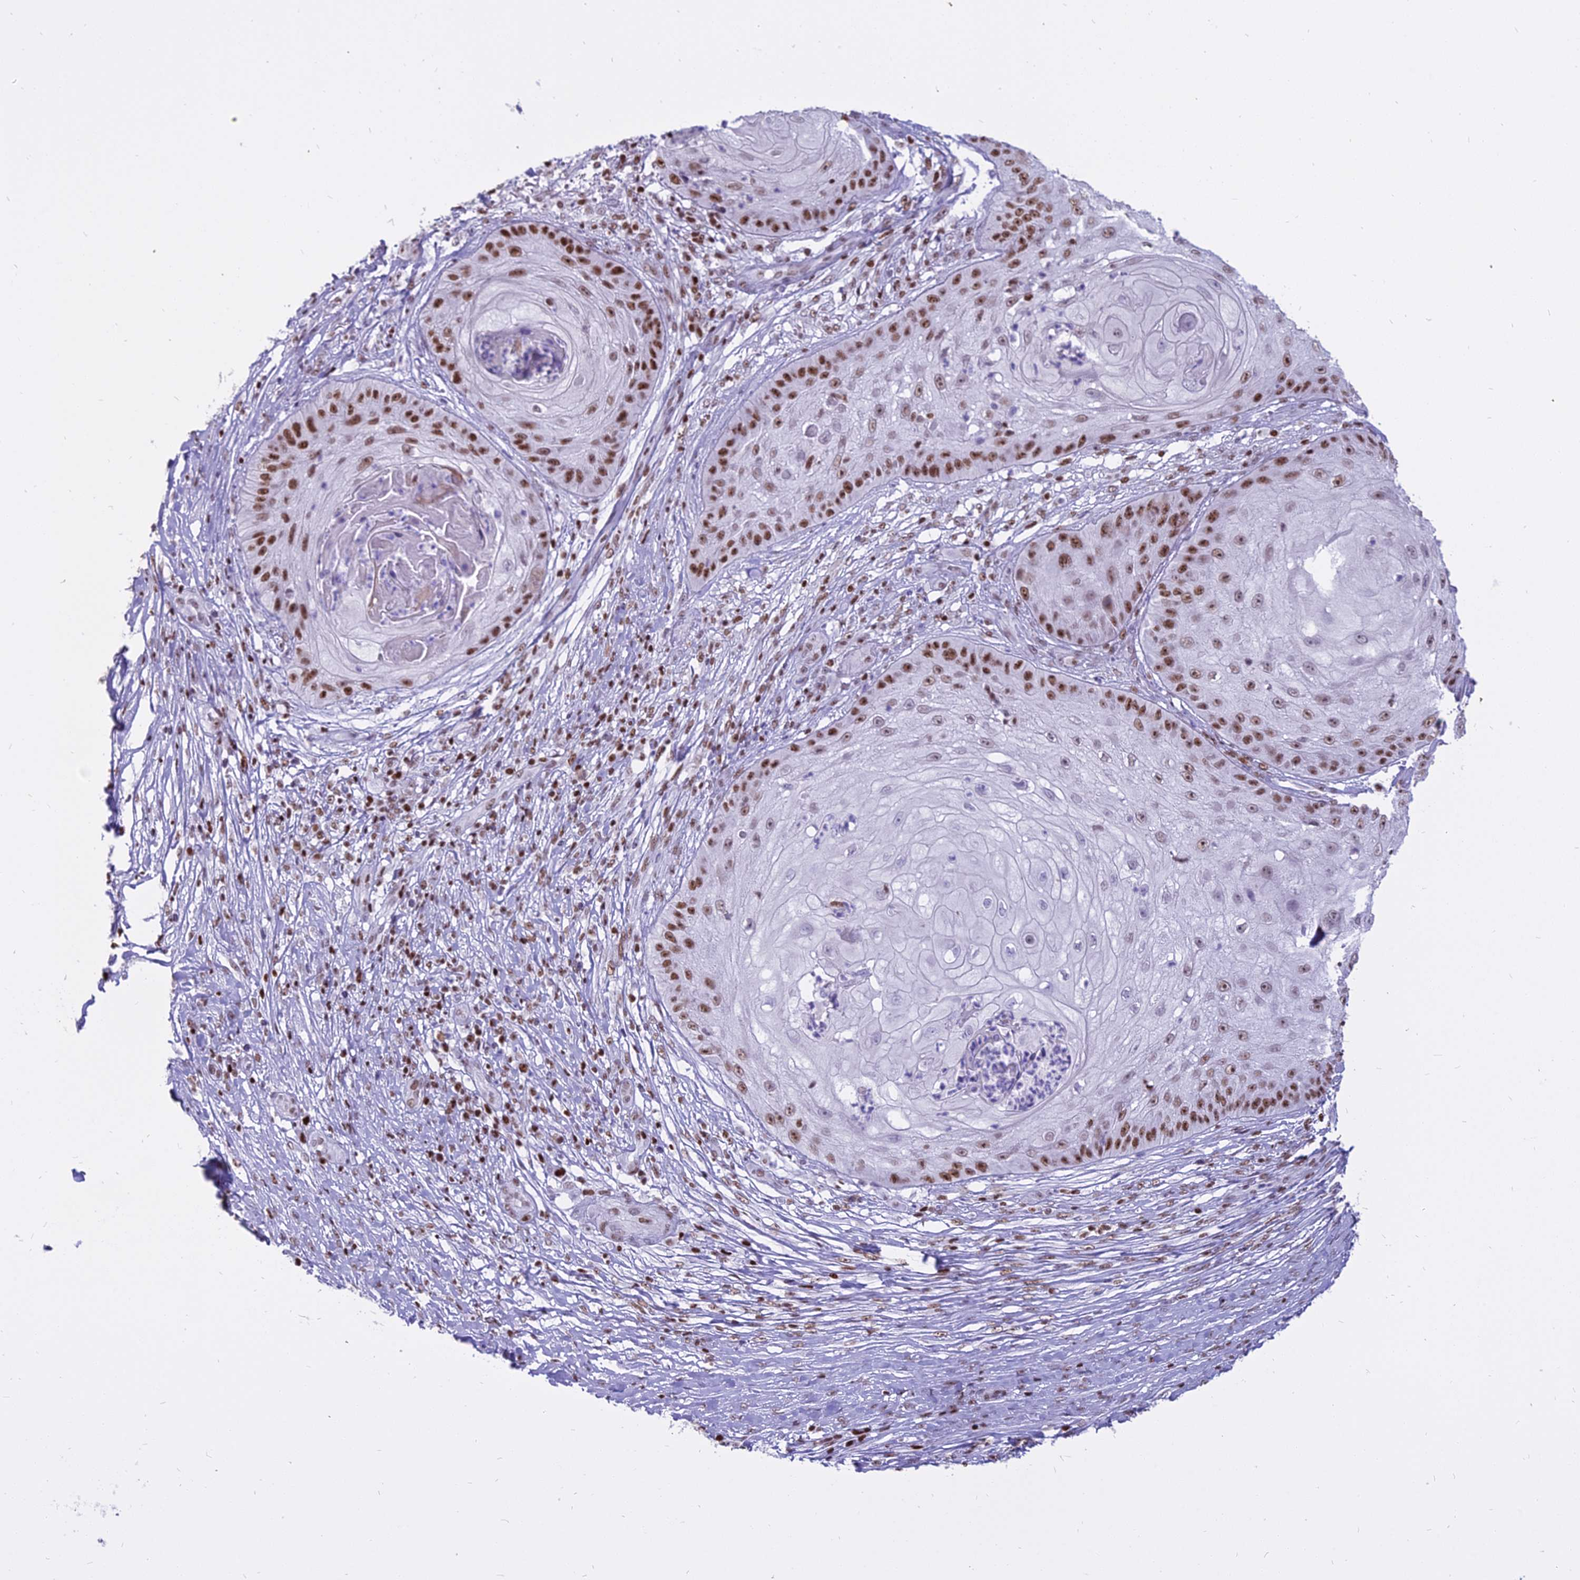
{"staining": {"intensity": "moderate", "quantity": "25%-75%", "location": "nuclear"}, "tissue": "skin cancer", "cell_type": "Tumor cells", "image_type": "cancer", "snomed": [{"axis": "morphology", "description": "Squamous cell carcinoma, NOS"}, {"axis": "topography", "description": "Skin"}], "caption": "Human skin squamous cell carcinoma stained with a protein marker reveals moderate staining in tumor cells.", "gene": "PARP1", "patient": {"sex": "male", "age": 70}}